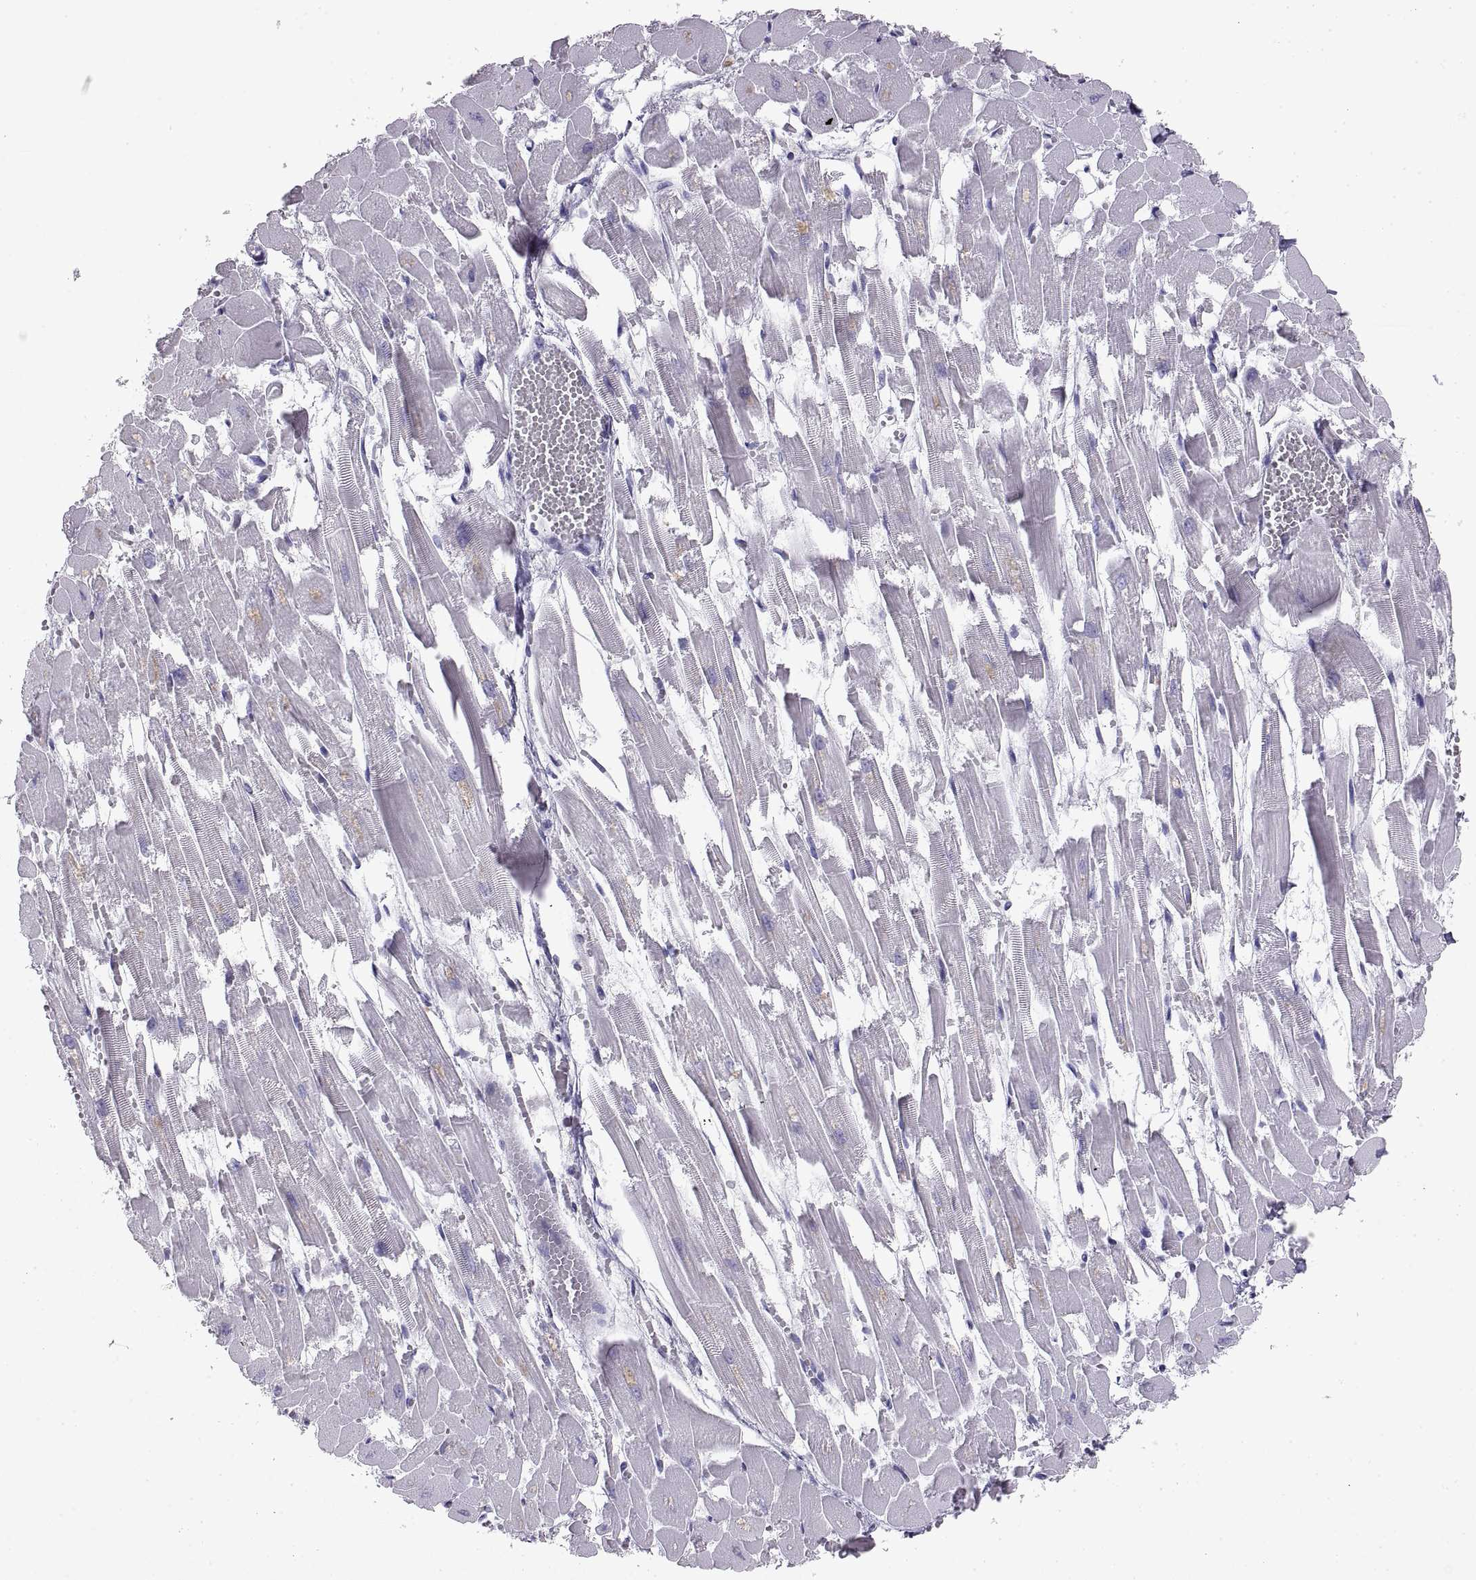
{"staining": {"intensity": "negative", "quantity": "none", "location": "none"}, "tissue": "heart muscle", "cell_type": "Cardiomyocytes", "image_type": "normal", "snomed": [{"axis": "morphology", "description": "Normal tissue, NOS"}, {"axis": "topography", "description": "Heart"}], "caption": "The histopathology image demonstrates no staining of cardiomyocytes in unremarkable heart muscle.", "gene": "RLBP1", "patient": {"sex": "female", "age": 52}}